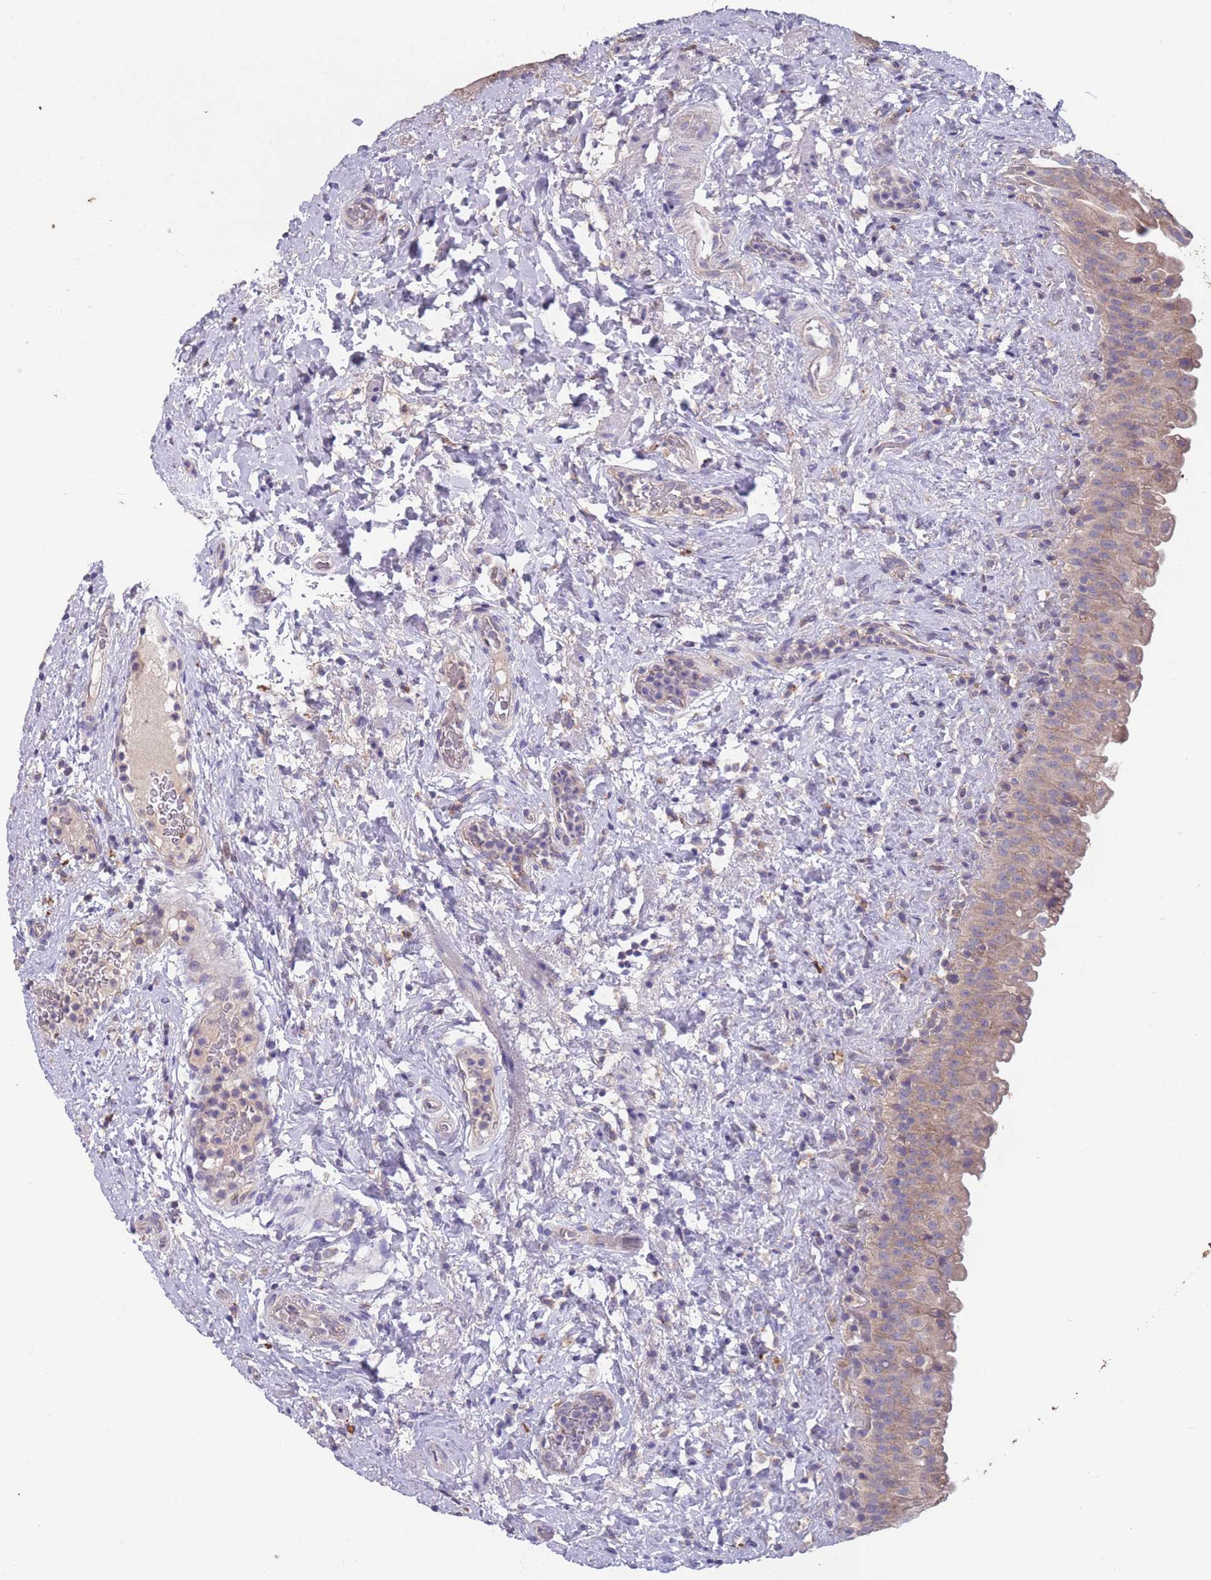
{"staining": {"intensity": "weak", "quantity": ">75%", "location": "cytoplasmic/membranous"}, "tissue": "urinary bladder", "cell_type": "Urothelial cells", "image_type": "normal", "snomed": [{"axis": "morphology", "description": "Normal tissue, NOS"}, {"axis": "topography", "description": "Urinary bladder"}], "caption": "Immunohistochemical staining of unremarkable urinary bladder shows >75% levels of weak cytoplasmic/membranous protein positivity in approximately >75% of urothelial cells. (DAB (3,3'-diaminobenzidine) IHC with brightfield microscopy, high magnification).", "gene": "STIM2", "patient": {"sex": "female", "age": 27}}